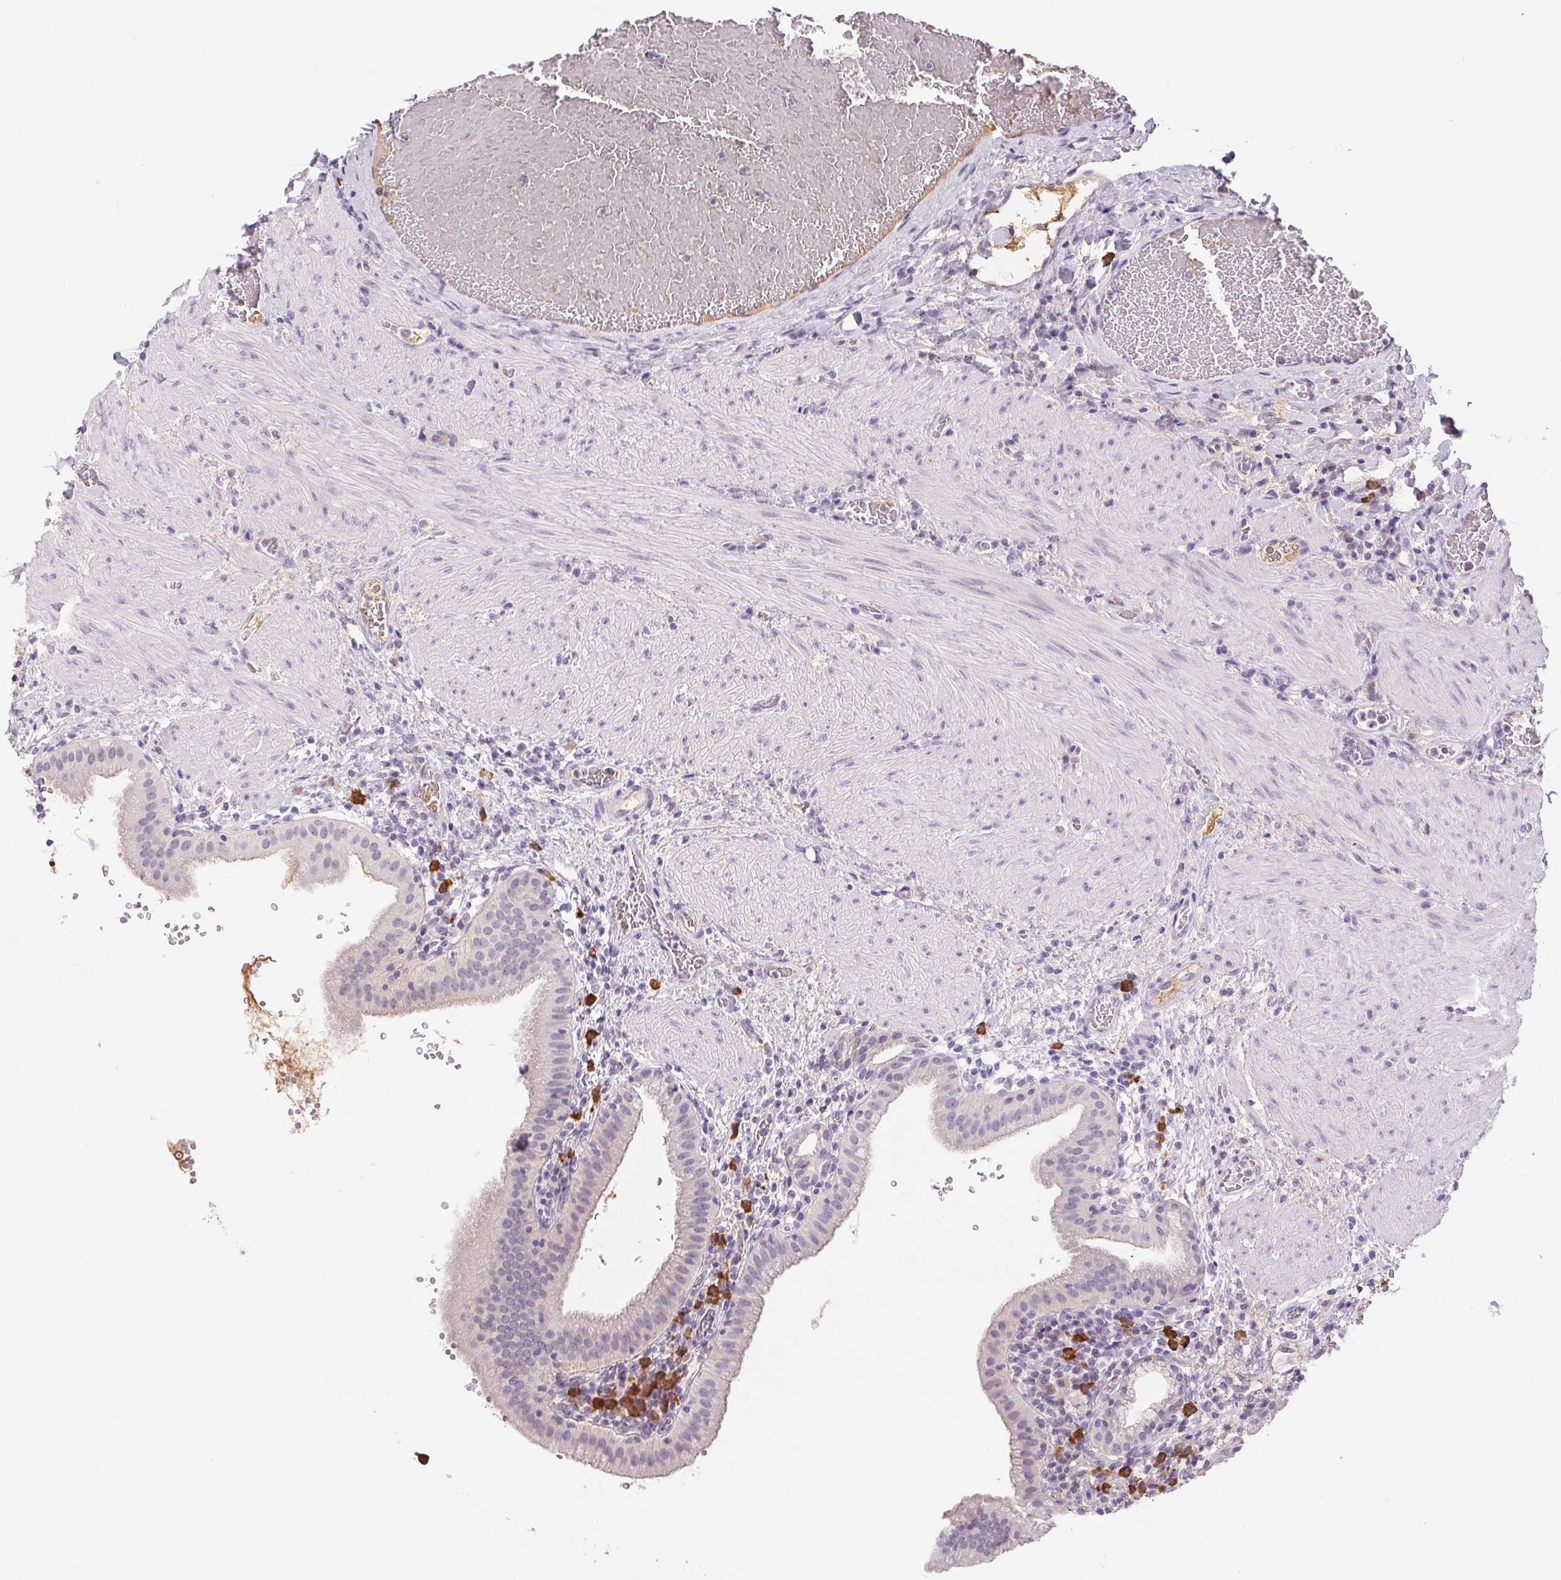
{"staining": {"intensity": "negative", "quantity": "none", "location": "none"}, "tissue": "gallbladder", "cell_type": "Glandular cells", "image_type": "normal", "snomed": [{"axis": "morphology", "description": "Normal tissue, NOS"}, {"axis": "topography", "description": "Gallbladder"}], "caption": "This is an immunohistochemistry image of benign gallbladder. There is no positivity in glandular cells.", "gene": "IFIT1B", "patient": {"sex": "male", "age": 26}}